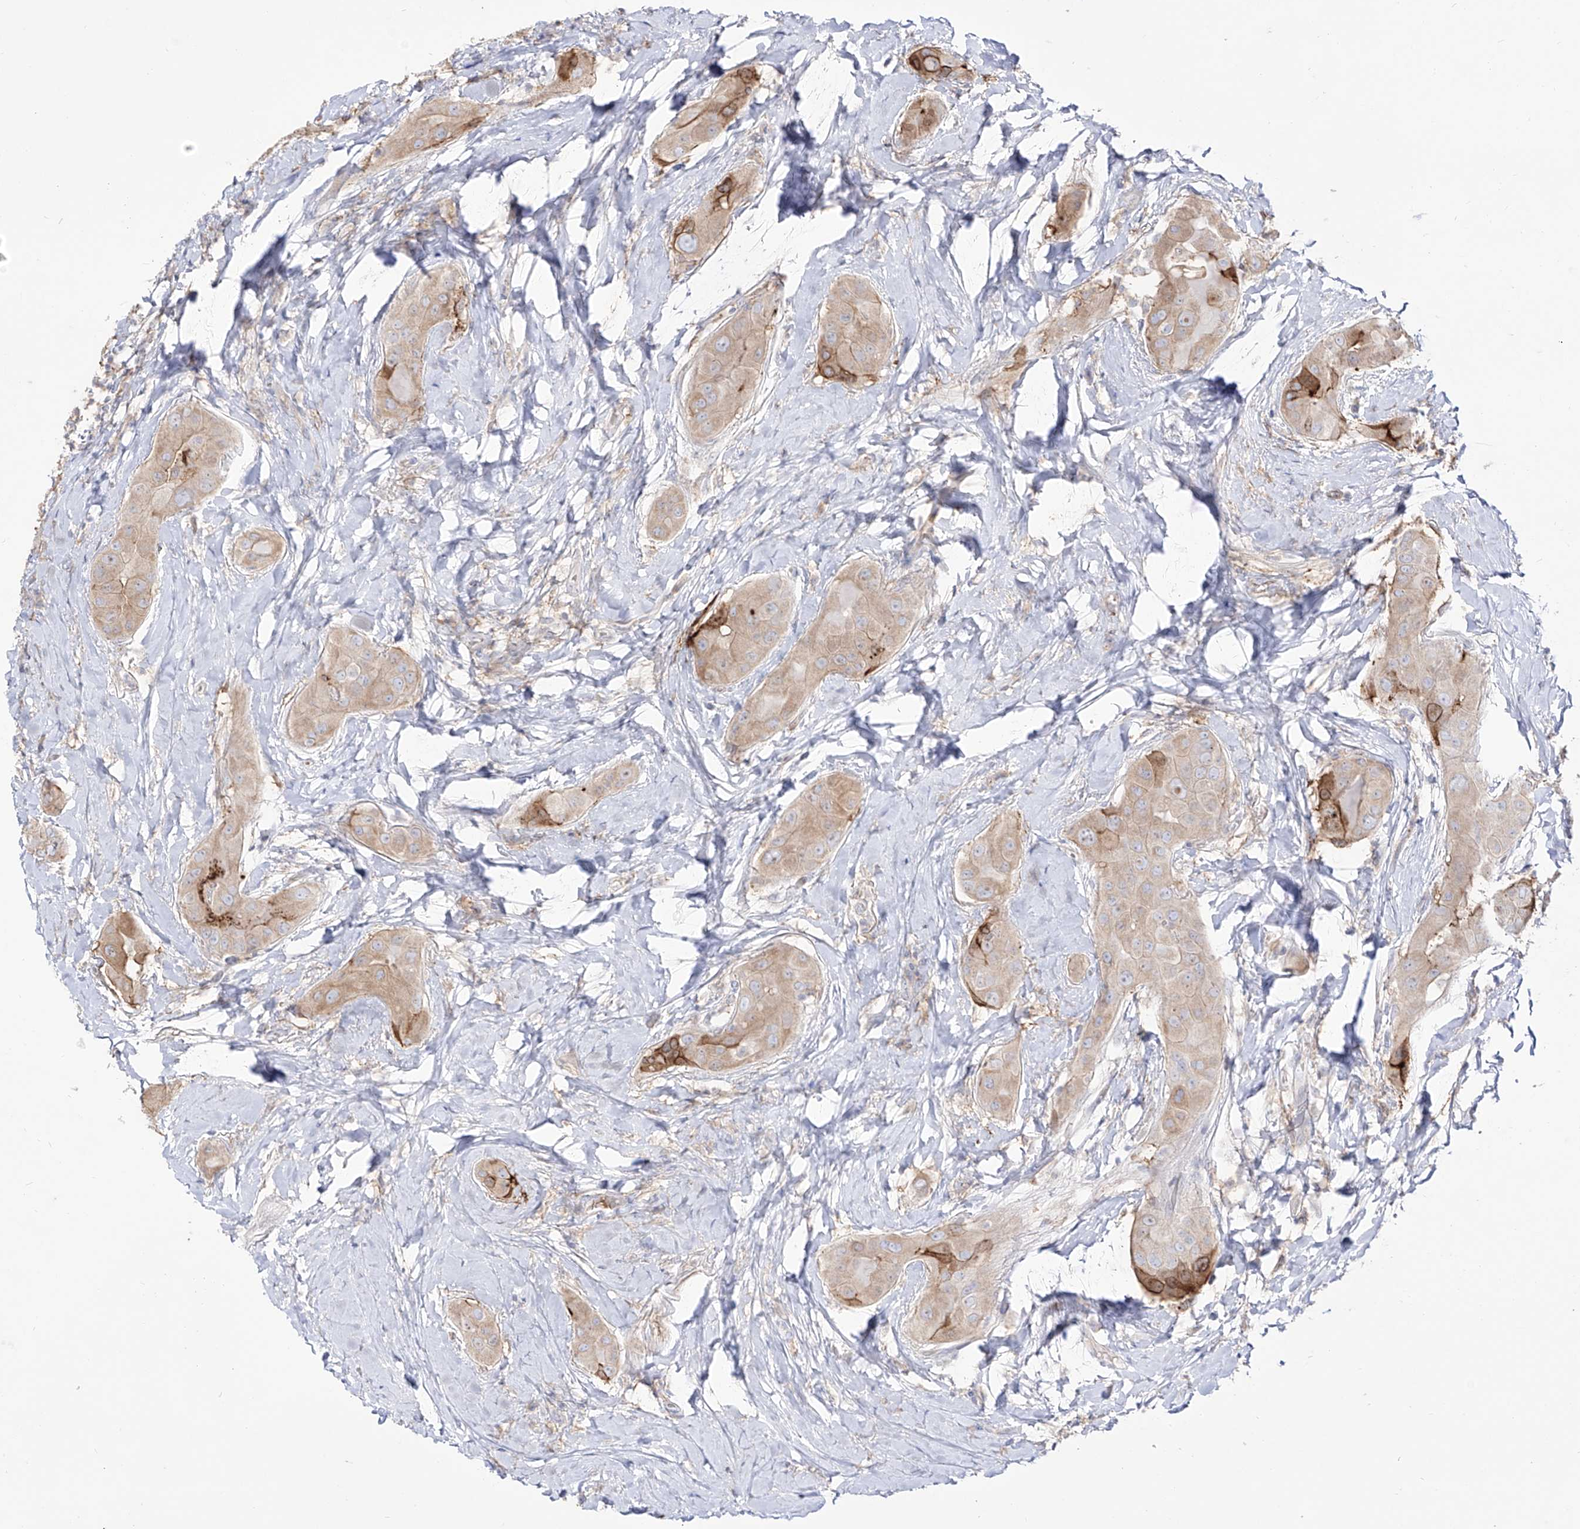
{"staining": {"intensity": "moderate", "quantity": "25%-75%", "location": "cytoplasmic/membranous"}, "tissue": "thyroid cancer", "cell_type": "Tumor cells", "image_type": "cancer", "snomed": [{"axis": "morphology", "description": "Papillary adenocarcinoma, NOS"}, {"axis": "topography", "description": "Thyroid gland"}], "caption": "Approximately 25%-75% of tumor cells in papillary adenocarcinoma (thyroid) demonstrate moderate cytoplasmic/membranous protein positivity as visualized by brown immunohistochemical staining.", "gene": "ZGRF1", "patient": {"sex": "male", "age": 33}}